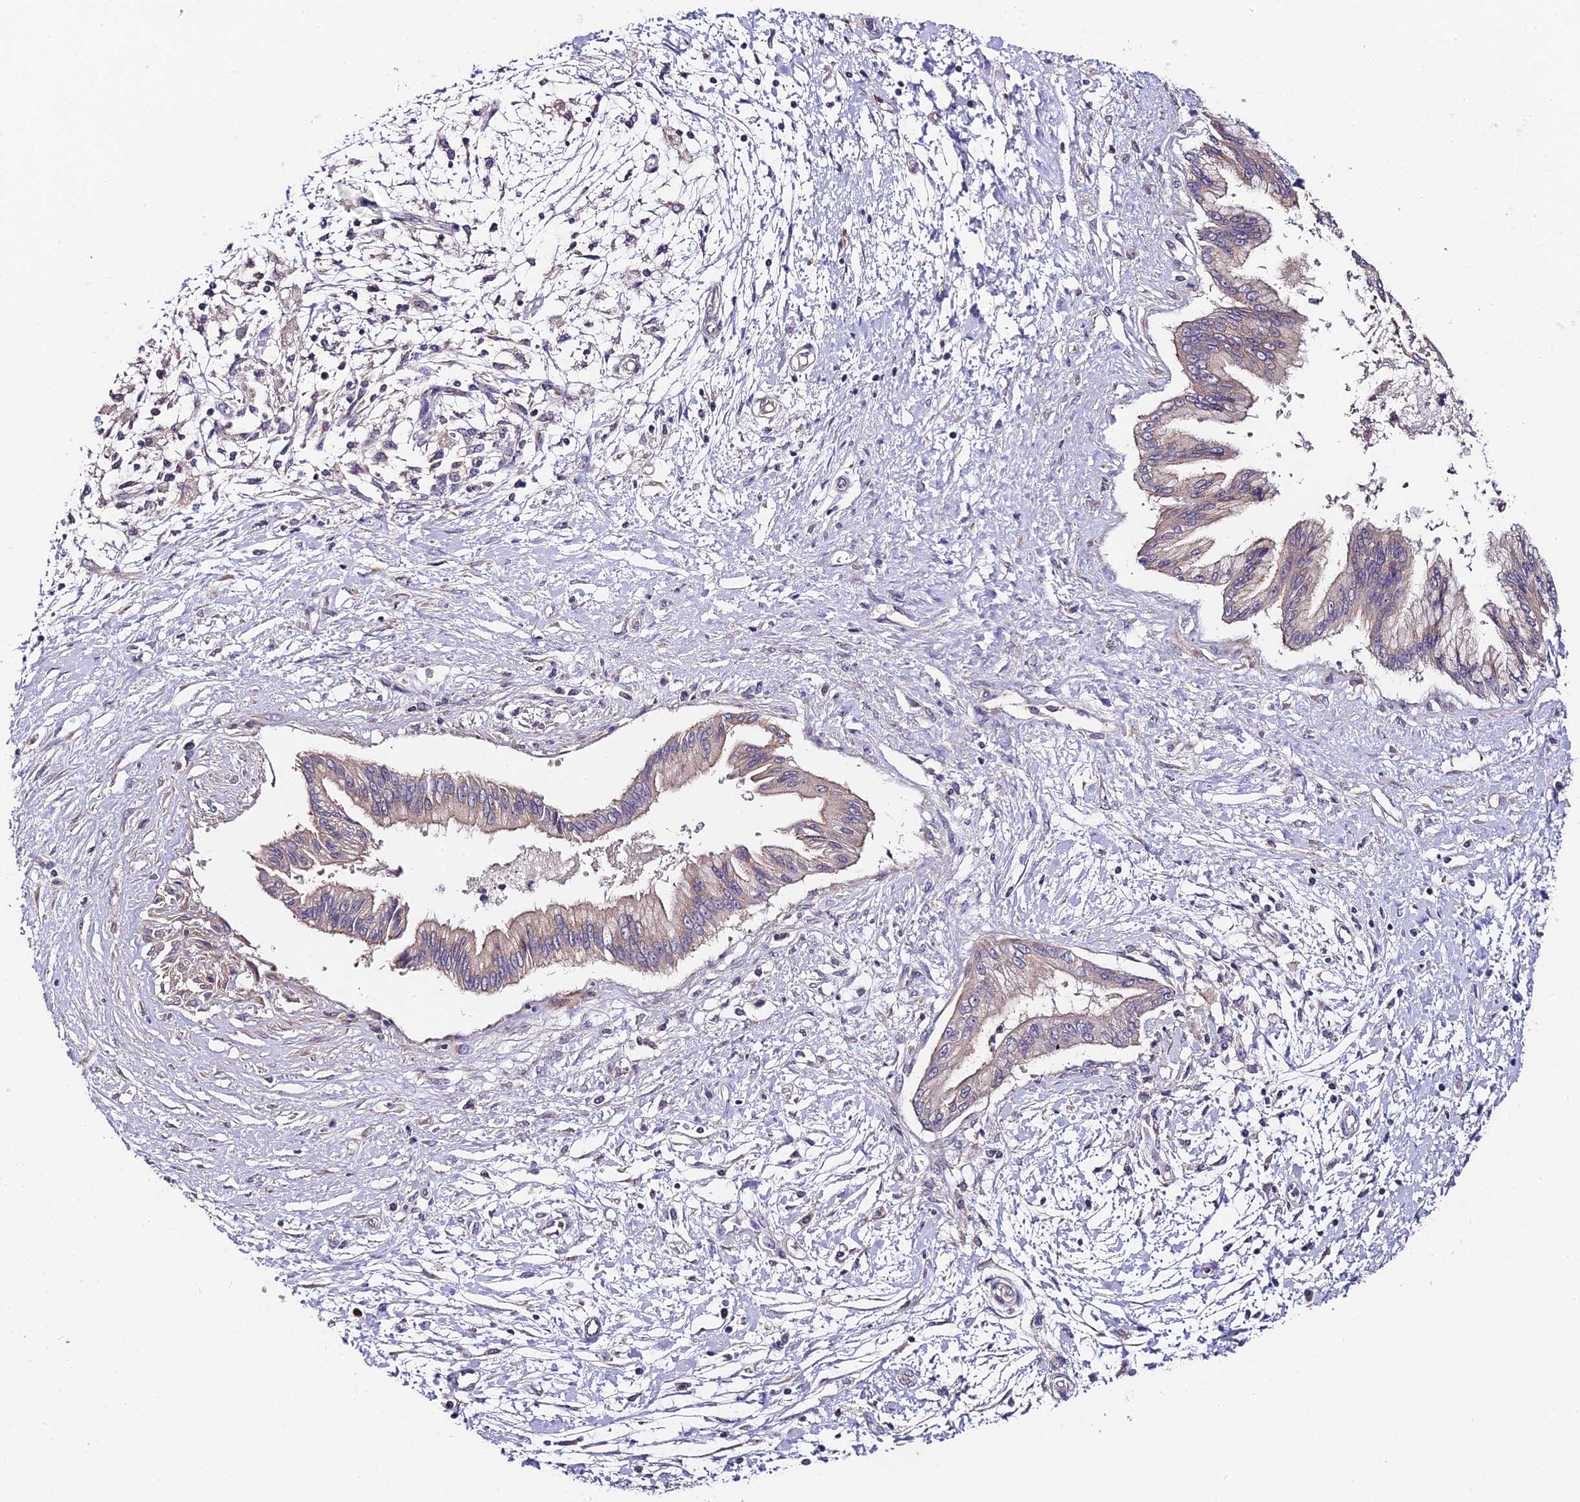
{"staining": {"intensity": "weak", "quantity": "25%-75%", "location": "cytoplasmic/membranous"}, "tissue": "pancreatic cancer", "cell_type": "Tumor cells", "image_type": "cancer", "snomed": [{"axis": "morphology", "description": "Adenocarcinoma, NOS"}, {"axis": "topography", "description": "Pancreas"}], "caption": "IHC image of human adenocarcinoma (pancreatic) stained for a protein (brown), which reveals low levels of weak cytoplasmic/membranous expression in approximately 25%-75% of tumor cells.", "gene": "C3orf20", "patient": {"sex": "male", "age": 46}}